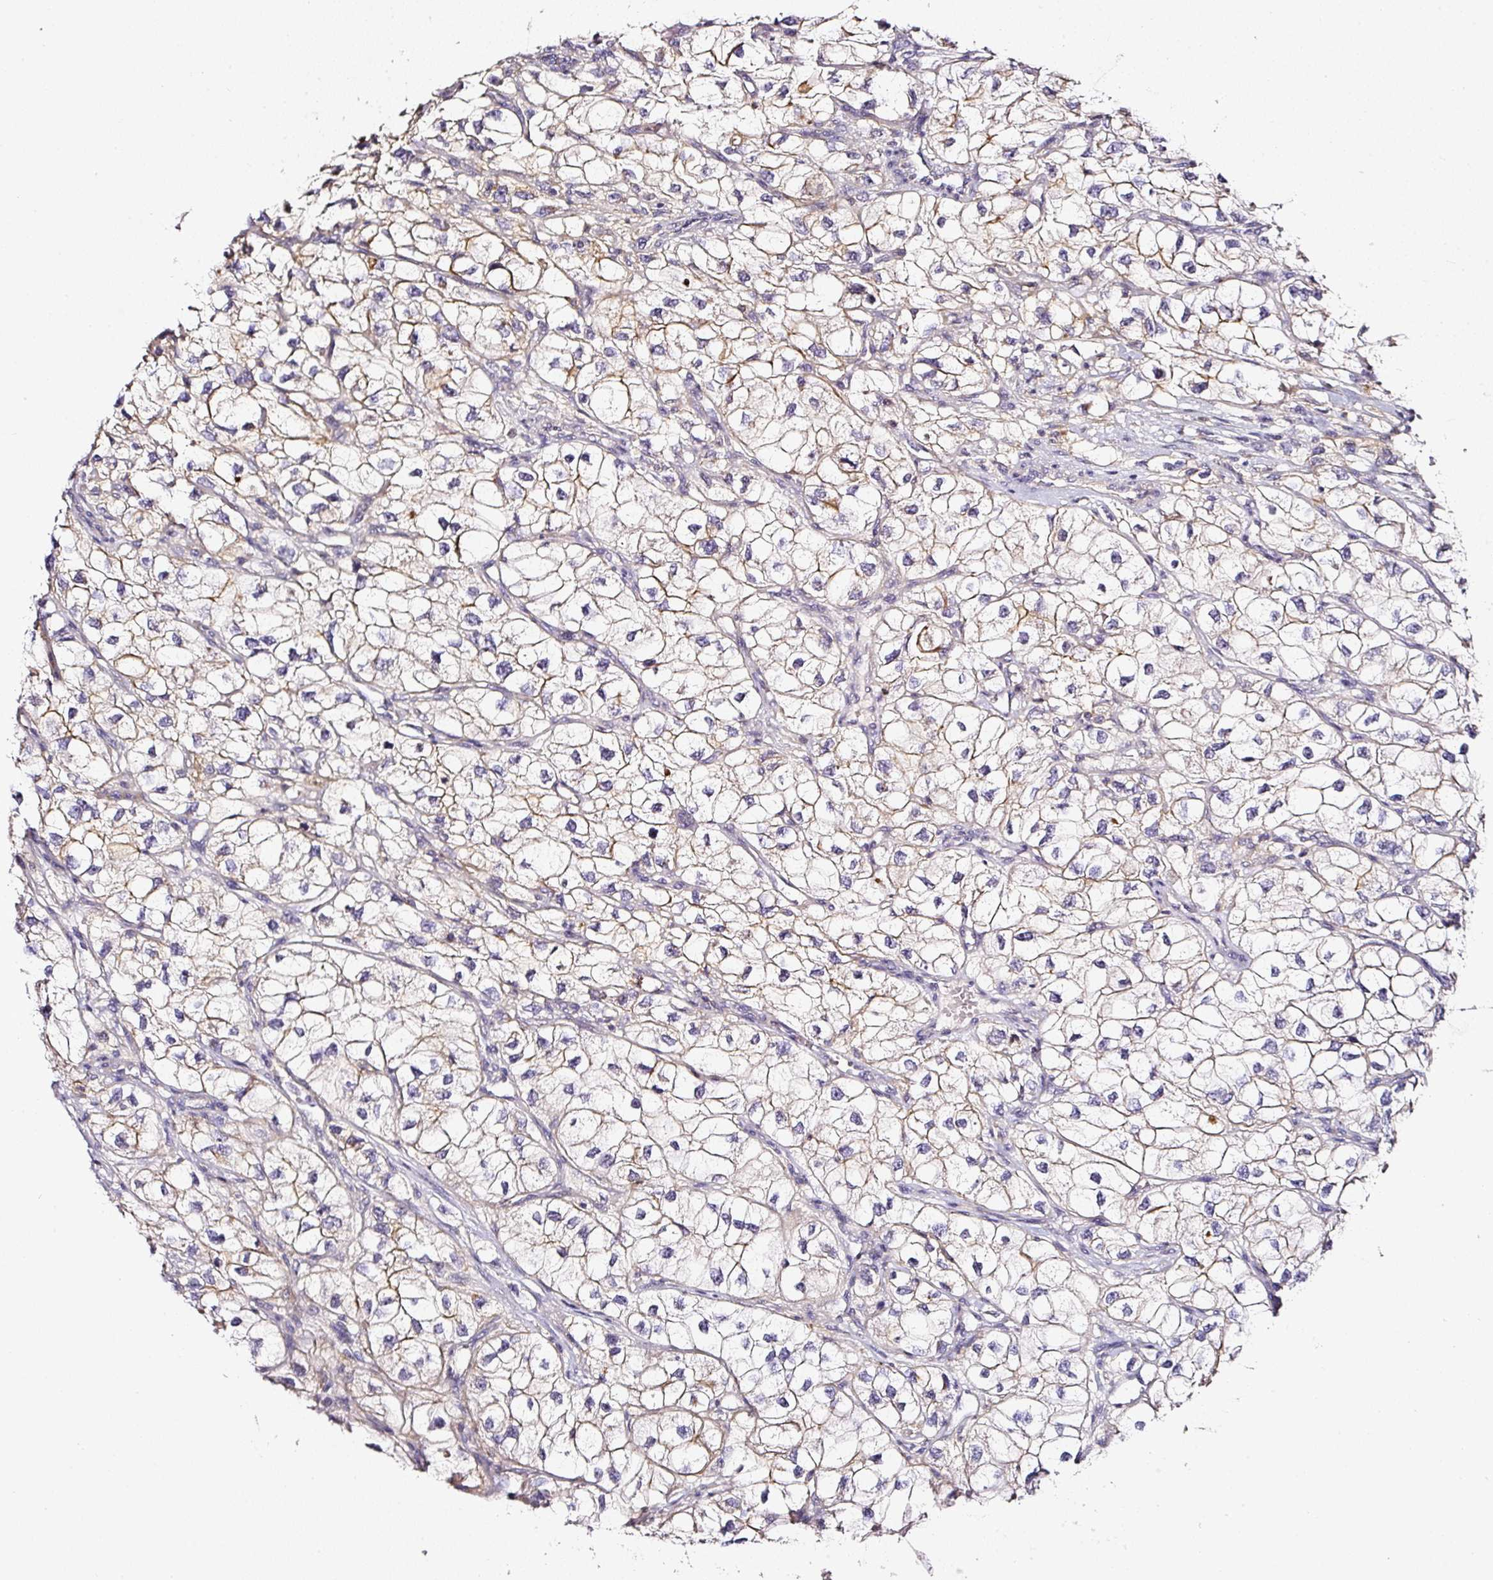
{"staining": {"intensity": "negative", "quantity": "none", "location": "none"}, "tissue": "renal cancer", "cell_type": "Tumor cells", "image_type": "cancer", "snomed": [{"axis": "morphology", "description": "Adenocarcinoma, NOS"}, {"axis": "topography", "description": "Kidney"}], "caption": "The image displays no significant staining in tumor cells of adenocarcinoma (renal). The staining was performed using DAB (3,3'-diaminobenzidine) to visualize the protein expression in brown, while the nuclei were stained in blue with hematoxylin (Magnification: 20x).", "gene": "CD47", "patient": {"sex": "male", "age": 59}}